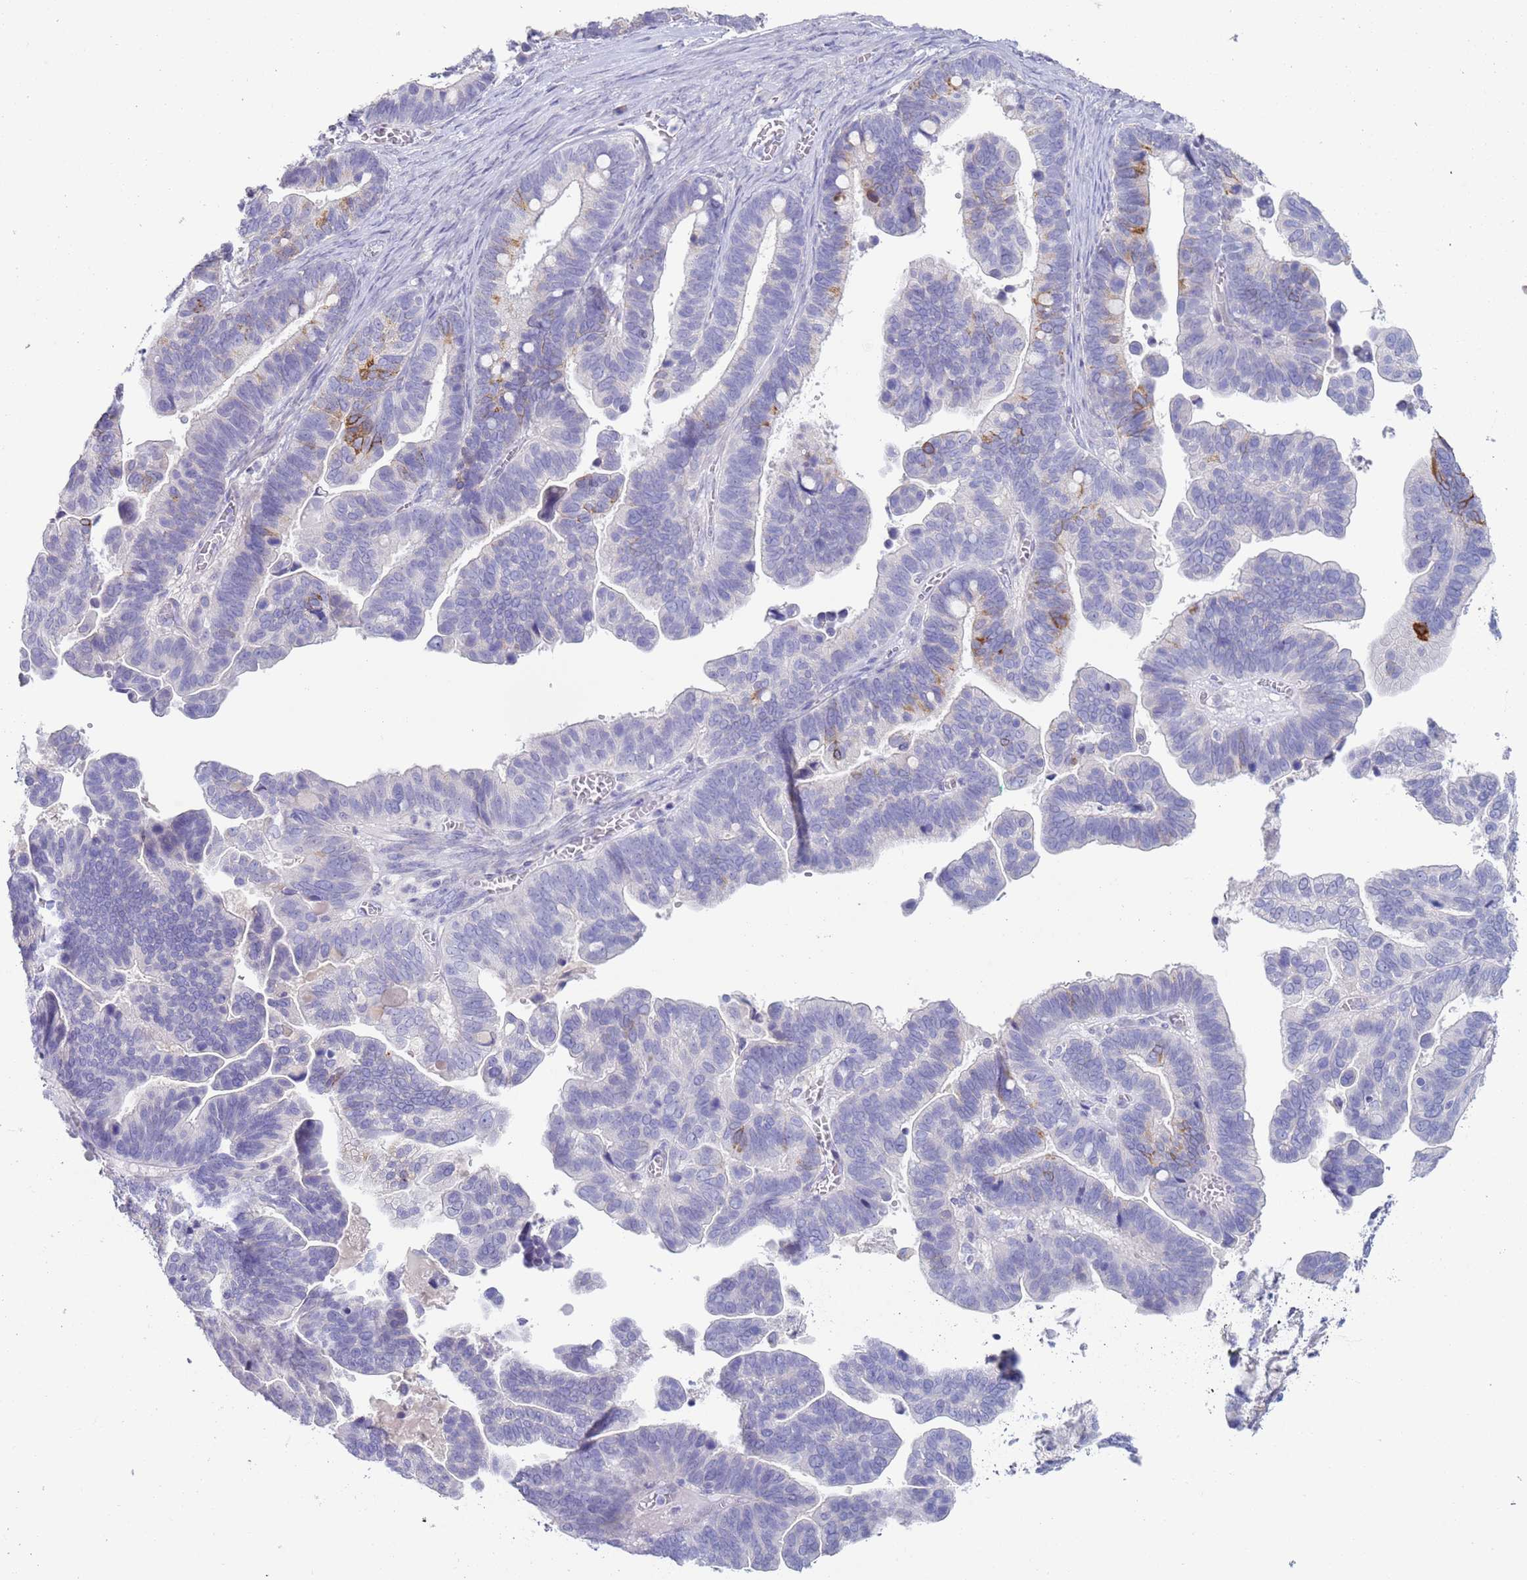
{"staining": {"intensity": "moderate", "quantity": "<25%", "location": "cytoplasmic/membranous"}, "tissue": "ovarian cancer", "cell_type": "Tumor cells", "image_type": "cancer", "snomed": [{"axis": "morphology", "description": "Cystadenocarcinoma, serous, NOS"}, {"axis": "topography", "description": "Ovary"}], "caption": "A micrograph of human ovarian cancer (serous cystadenocarcinoma) stained for a protein reveals moderate cytoplasmic/membranous brown staining in tumor cells.", "gene": "NPAP1", "patient": {"sex": "female", "age": 56}}